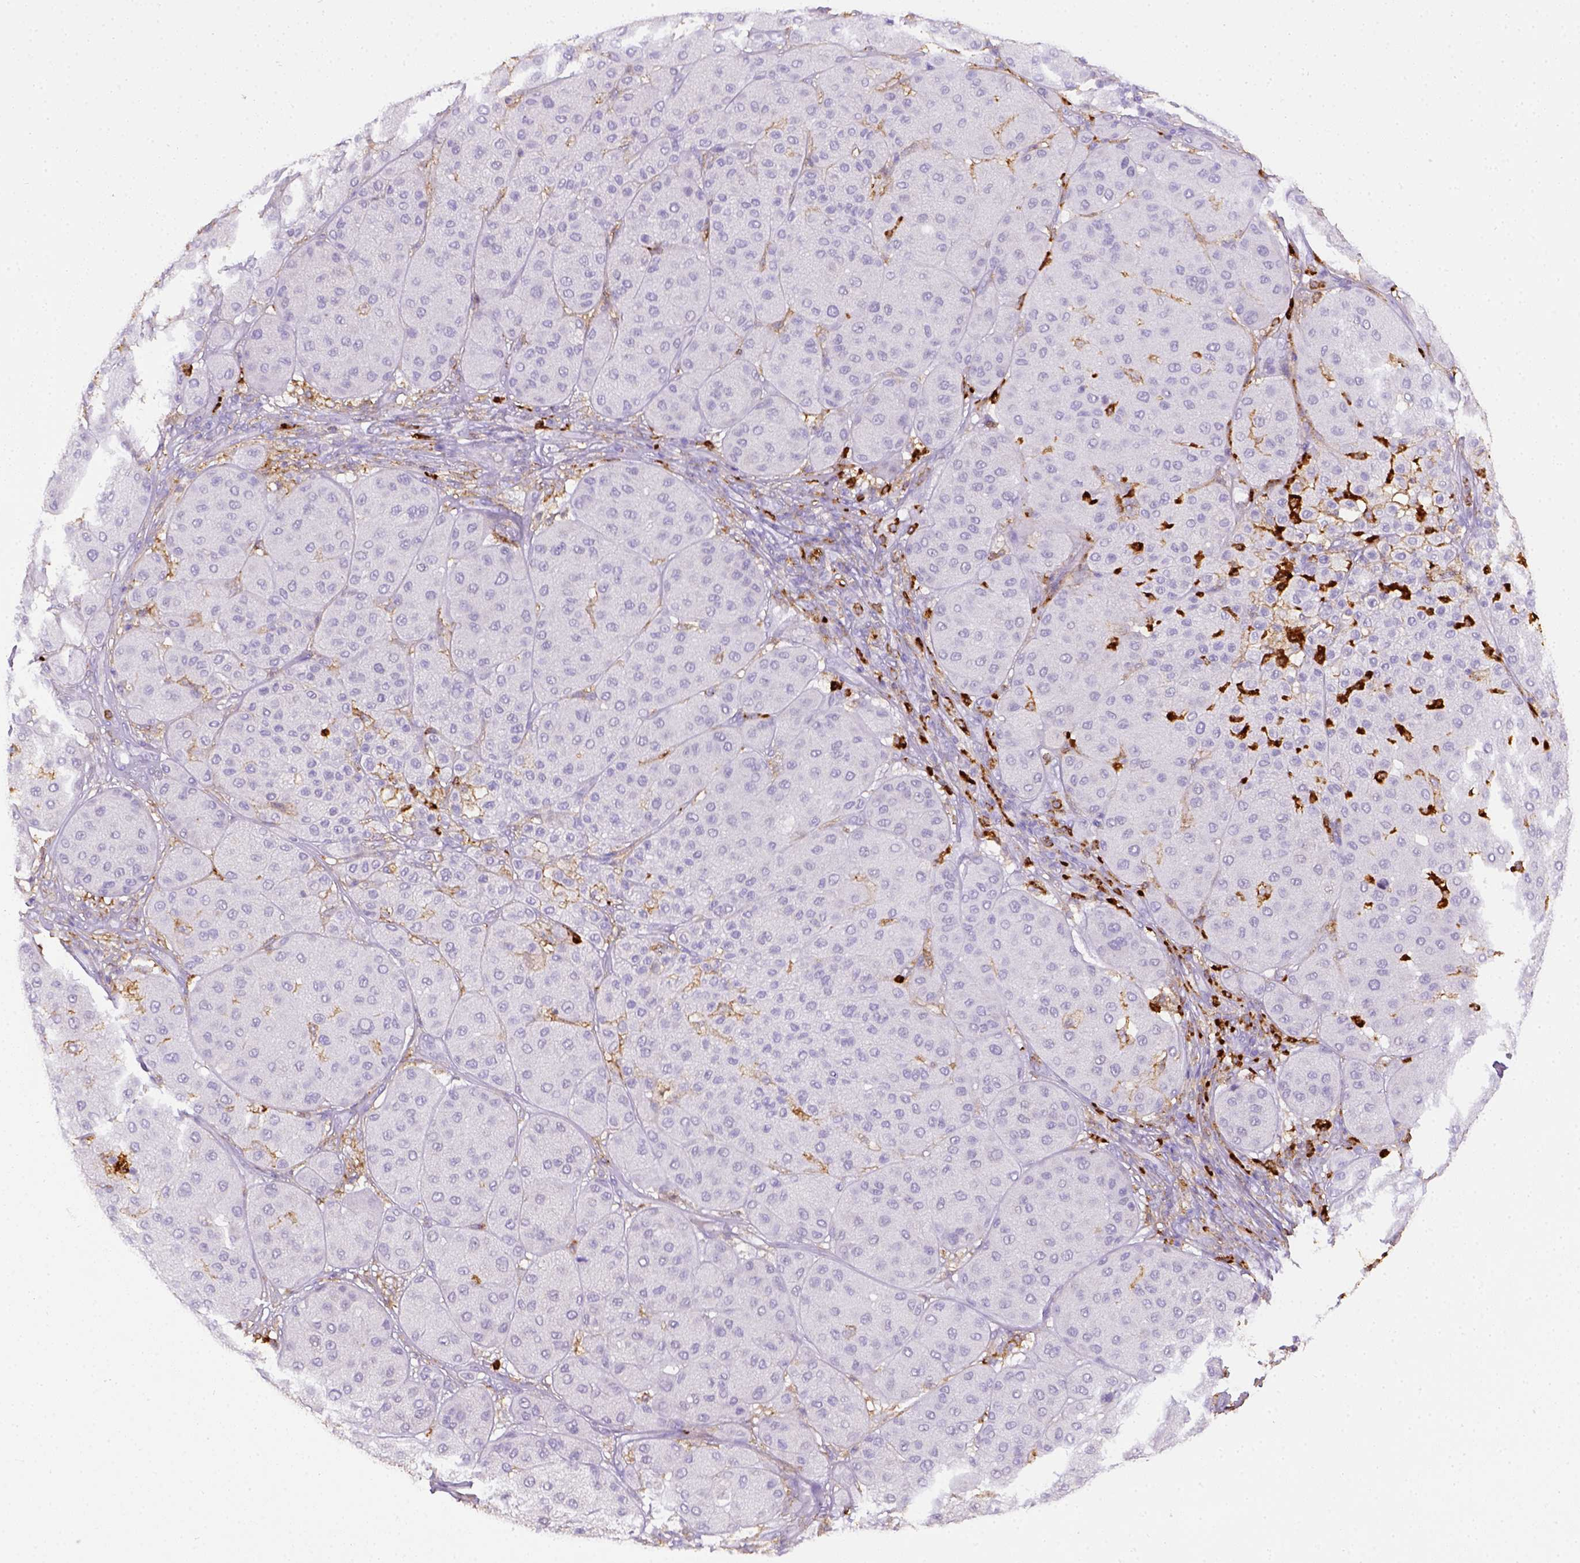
{"staining": {"intensity": "negative", "quantity": "none", "location": "none"}, "tissue": "melanoma", "cell_type": "Tumor cells", "image_type": "cancer", "snomed": [{"axis": "morphology", "description": "Malignant melanoma, Metastatic site"}, {"axis": "topography", "description": "Smooth muscle"}], "caption": "Tumor cells show no significant expression in malignant melanoma (metastatic site).", "gene": "ITGAM", "patient": {"sex": "male", "age": 41}}